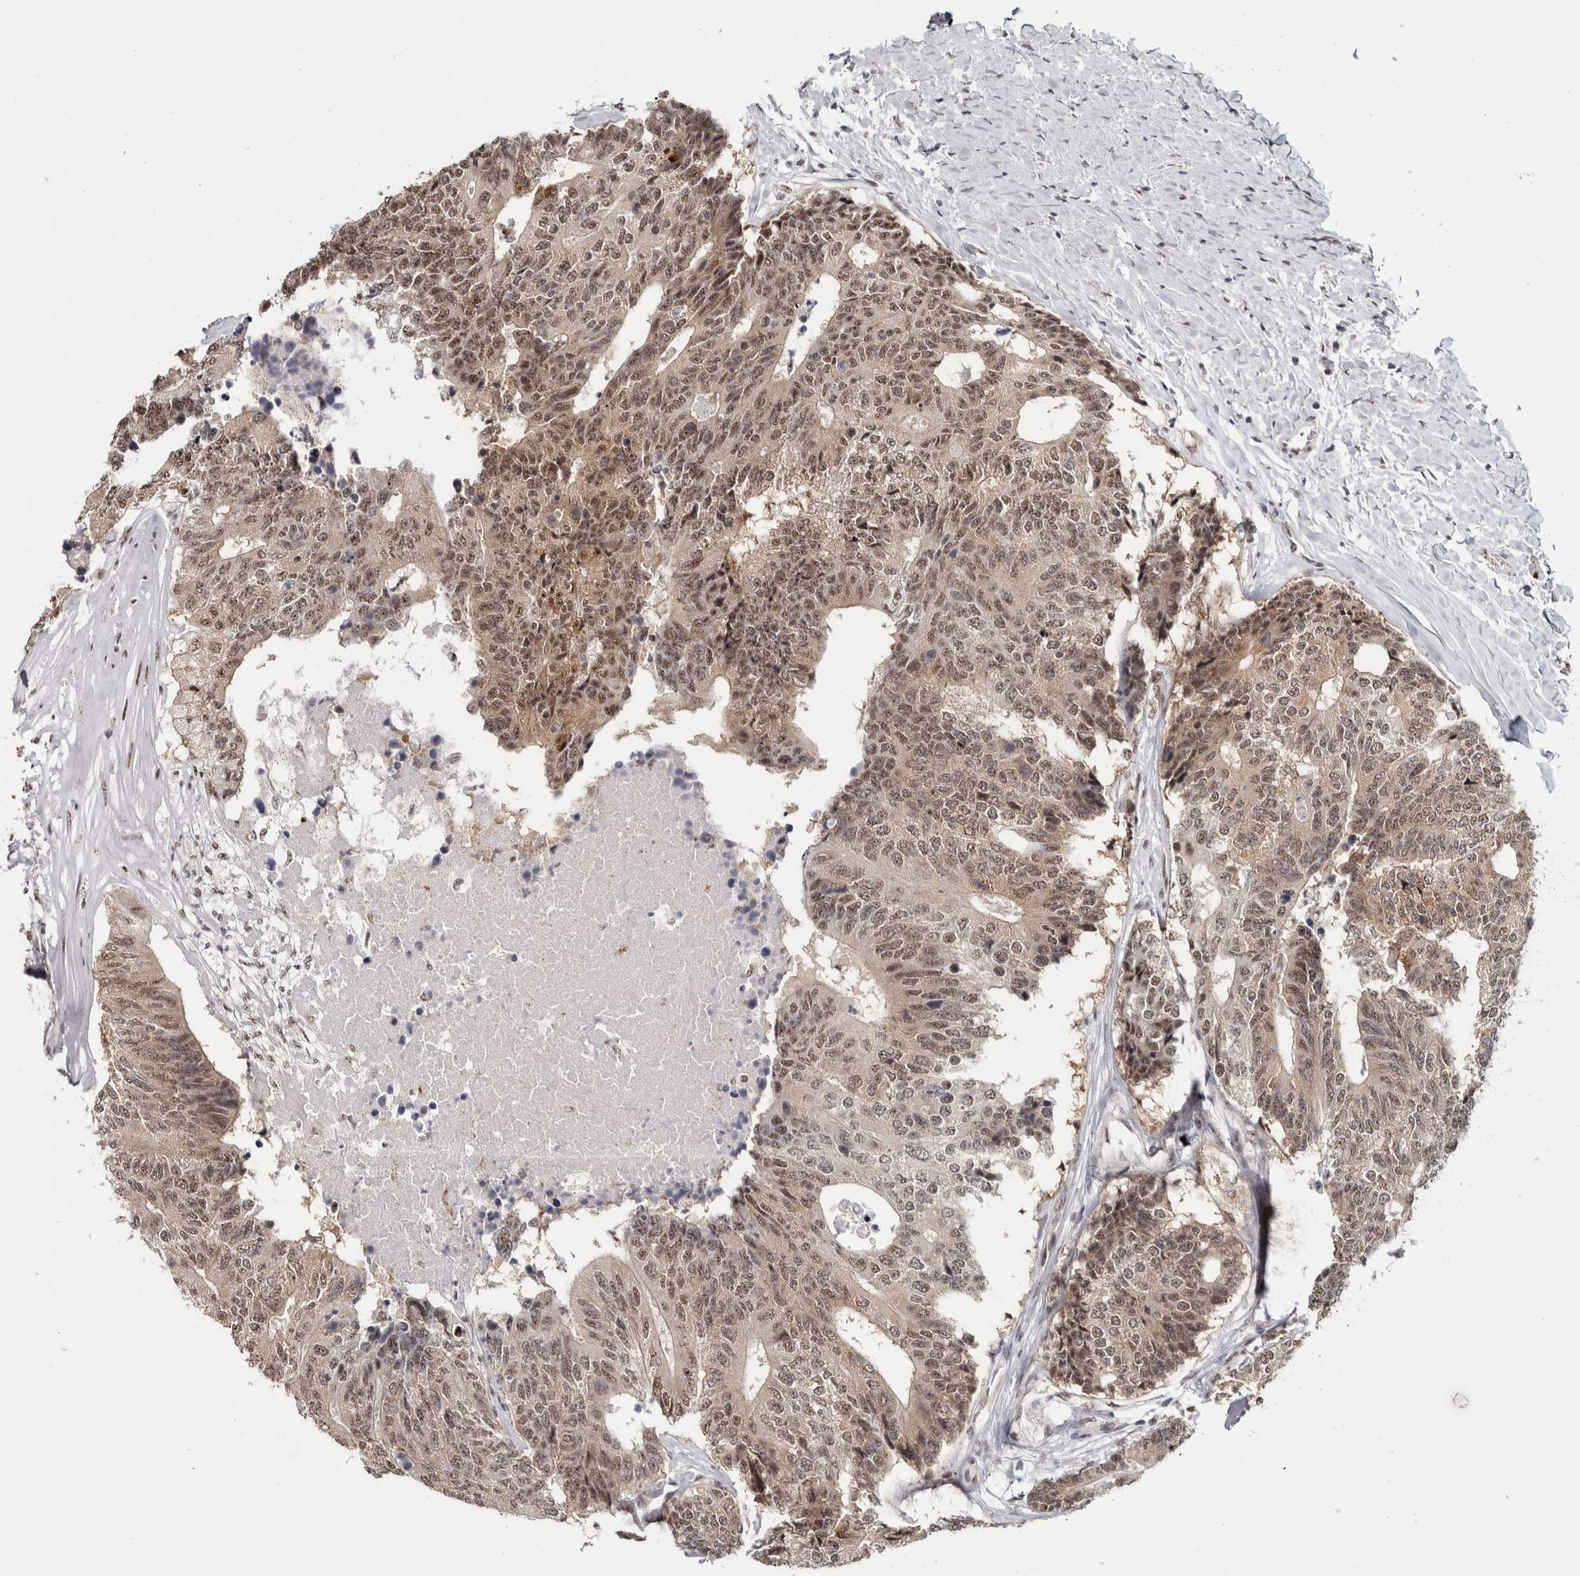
{"staining": {"intensity": "moderate", "quantity": ">75%", "location": "nuclear"}, "tissue": "colorectal cancer", "cell_type": "Tumor cells", "image_type": "cancer", "snomed": [{"axis": "morphology", "description": "Adenocarcinoma, NOS"}, {"axis": "topography", "description": "Colon"}], "caption": "The histopathology image shows a brown stain indicating the presence of a protein in the nuclear of tumor cells in colorectal adenocarcinoma.", "gene": "MKNK1", "patient": {"sex": "female", "age": 67}}